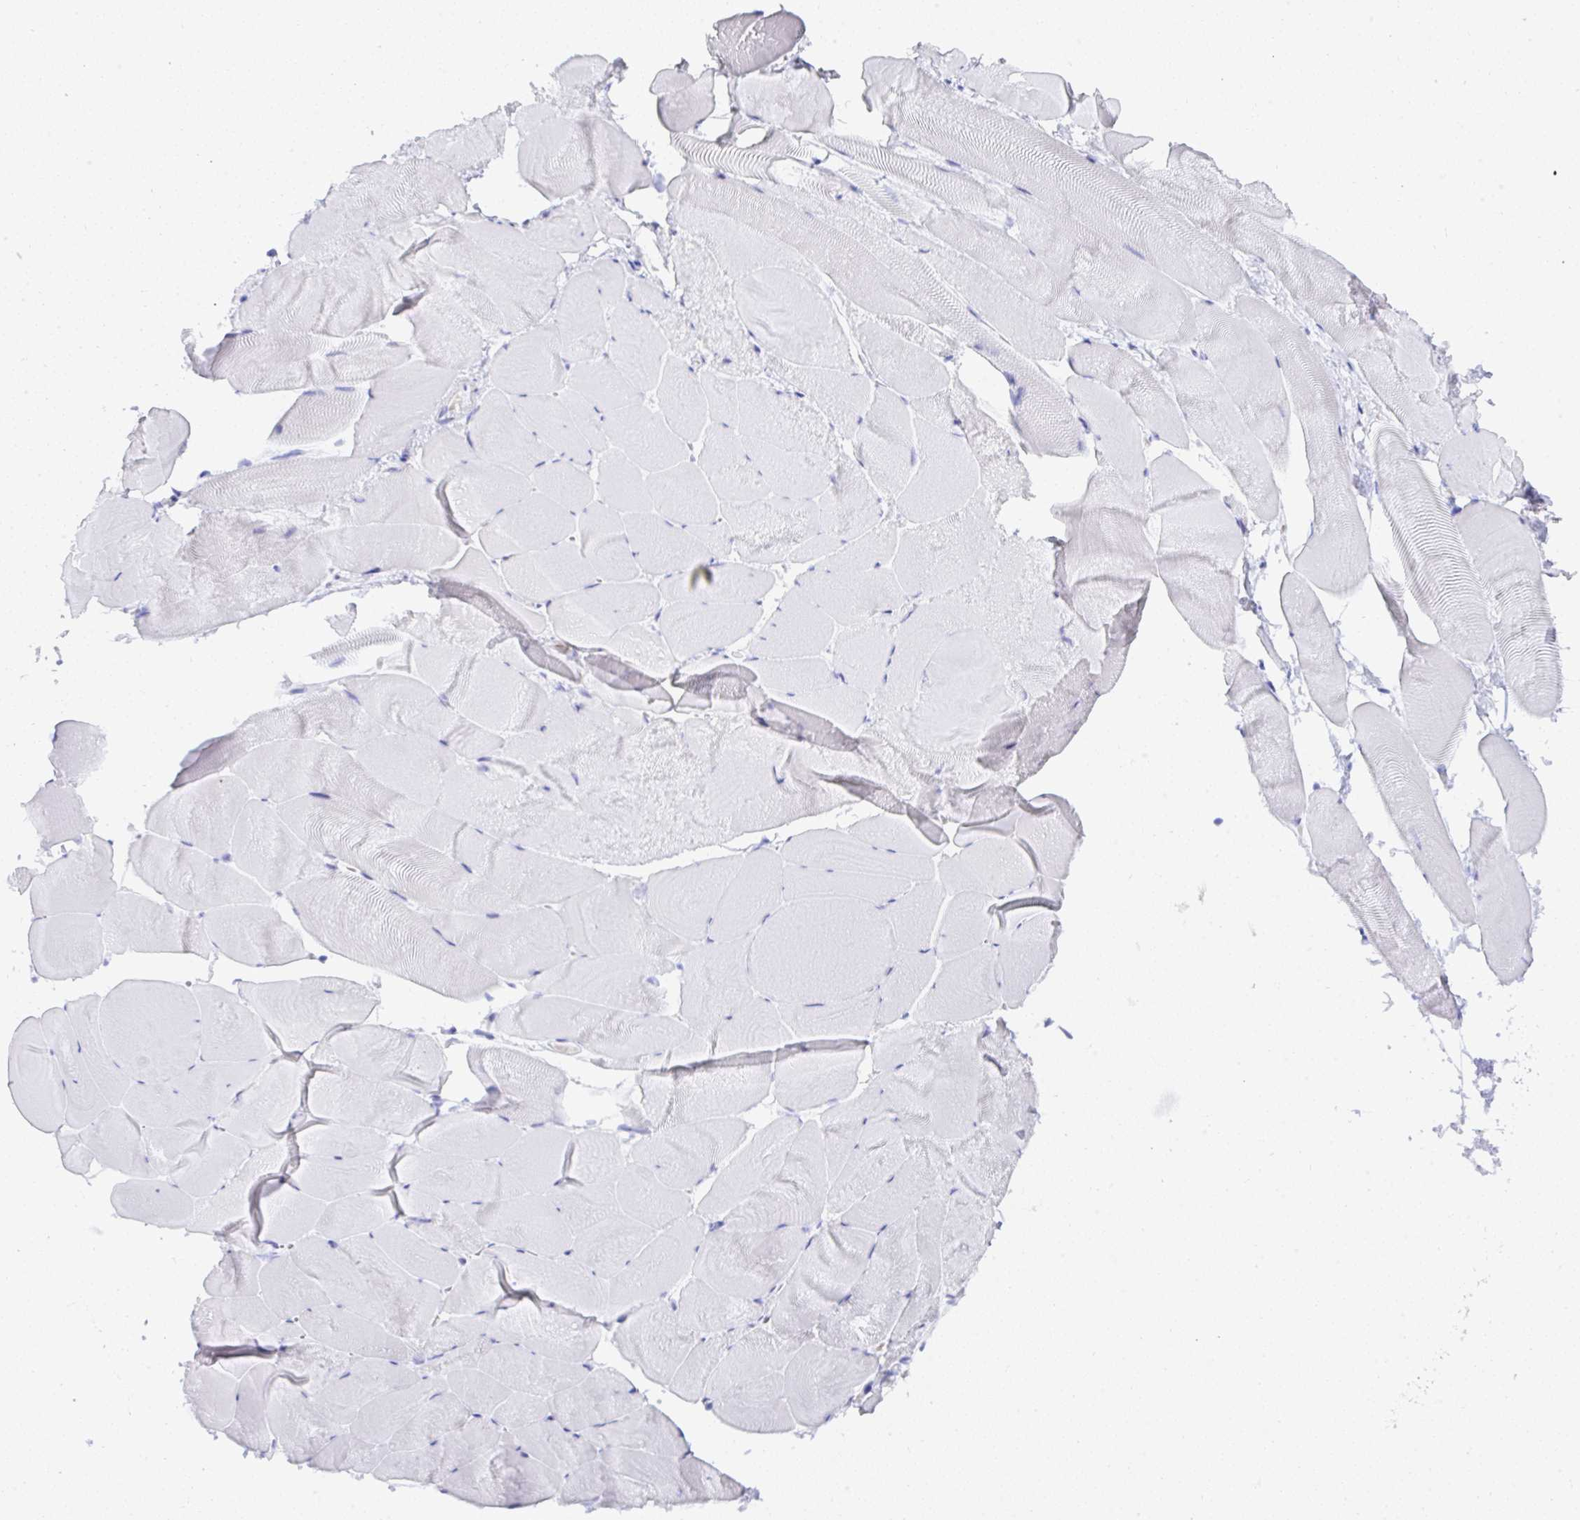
{"staining": {"intensity": "negative", "quantity": "none", "location": "none"}, "tissue": "skeletal muscle", "cell_type": "Myocytes", "image_type": "normal", "snomed": [{"axis": "morphology", "description": "Normal tissue, NOS"}, {"axis": "topography", "description": "Skeletal muscle"}], "caption": "High power microscopy image of an immunohistochemistry (IHC) micrograph of unremarkable skeletal muscle, revealing no significant staining in myocytes. (DAB immunohistochemistry with hematoxylin counter stain).", "gene": "SEL1L2", "patient": {"sex": "female", "age": 64}}